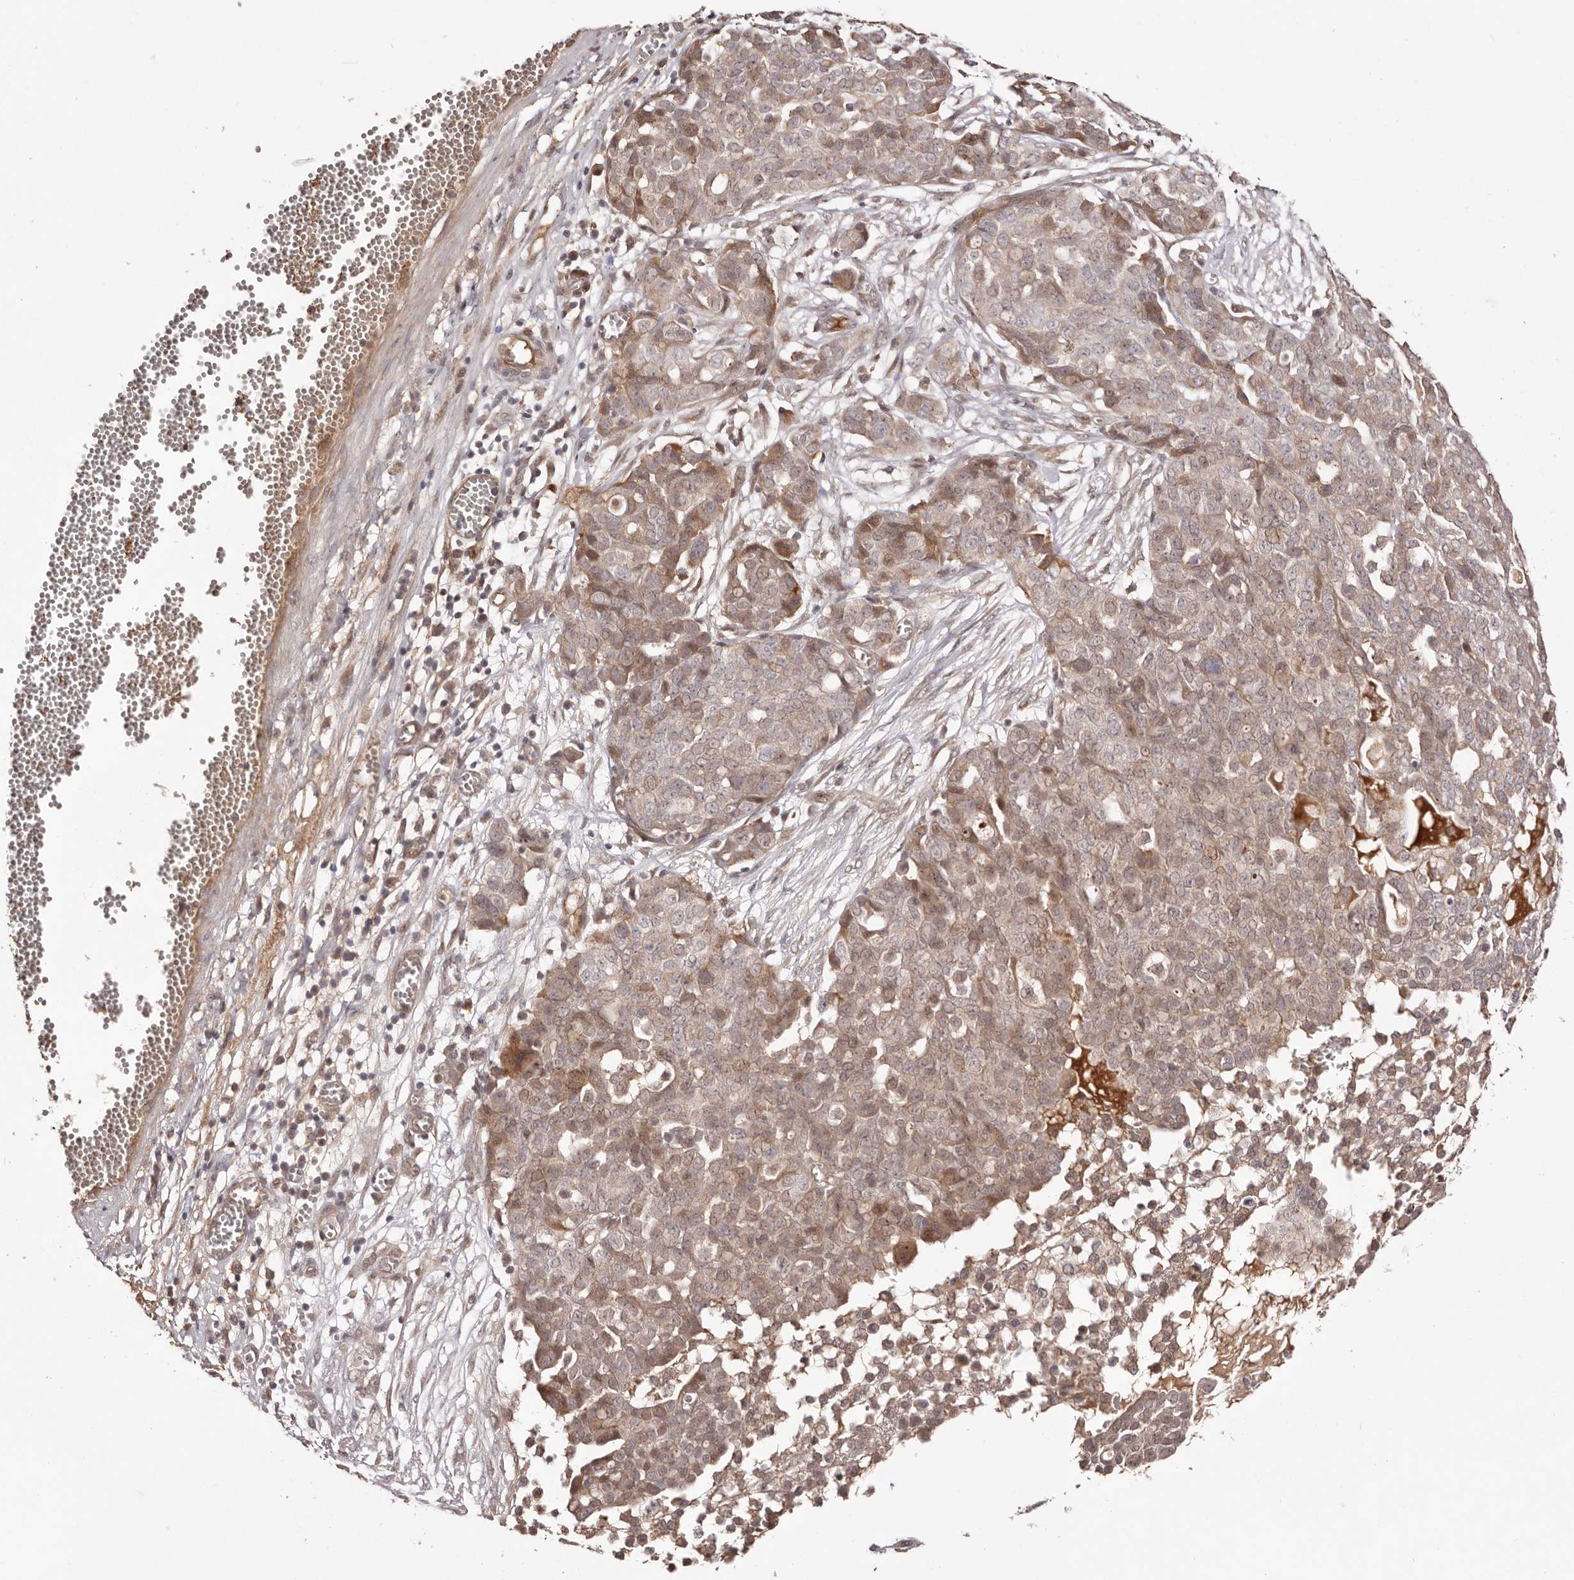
{"staining": {"intensity": "moderate", "quantity": ">75%", "location": "cytoplasmic/membranous,nuclear"}, "tissue": "ovarian cancer", "cell_type": "Tumor cells", "image_type": "cancer", "snomed": [{"axis": "morphology", "description": "Cystadenocarcinoma, serous, NOS"}, {"axis": "topography", "description": "Soft tissue"}, {"axis": "topography", "description": "Ovary"}], "caption": "A brown stain labels moderate cytoplasmic/membranous and nuclear positivity of a protein in human serous cystadenocarcinoma (ovarian) tumor cells.", "gene": "EGR3", "patient": {"sex": "female", "age": 57}}